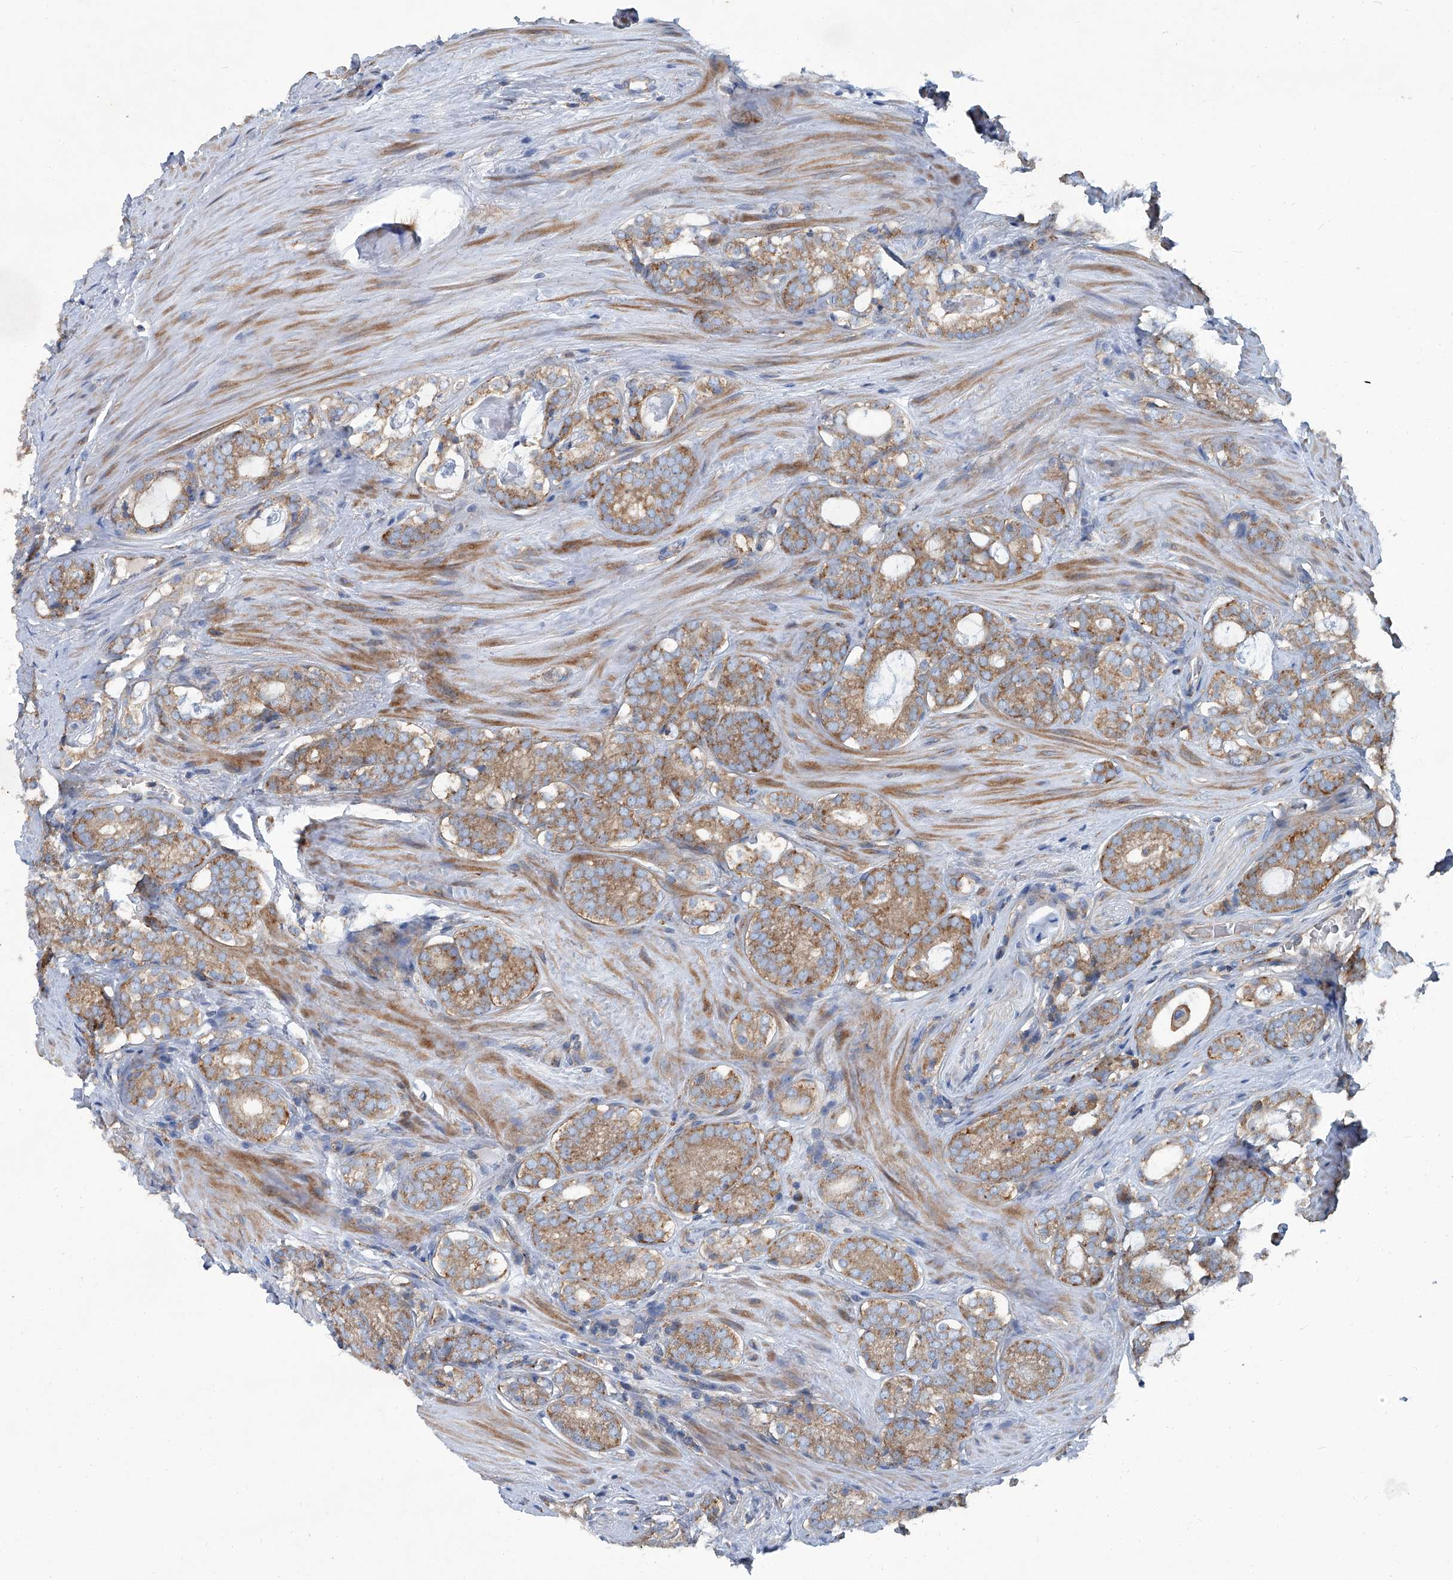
{"staining": {"intensity": "moderate", "quantity": ">75%", "location": "cytoplasmic/membranous"}, "tissue": "prostate cancer", "cell_type": "Tumor cells", "image_type": "cancer", "snomed": [{"axis": "morphology", "description": "Adenocarcinoma, High grade"}, {"axis": "topography", "description": "Prostate"}], "caption": "Moderate cytoplasmic/membranous staining is seen in approximately >75% of tumor cells in prostate adenocarcinoma (high-grade).", "gene": "PIGH", "patient": {"sex": "male", "age": 63}}